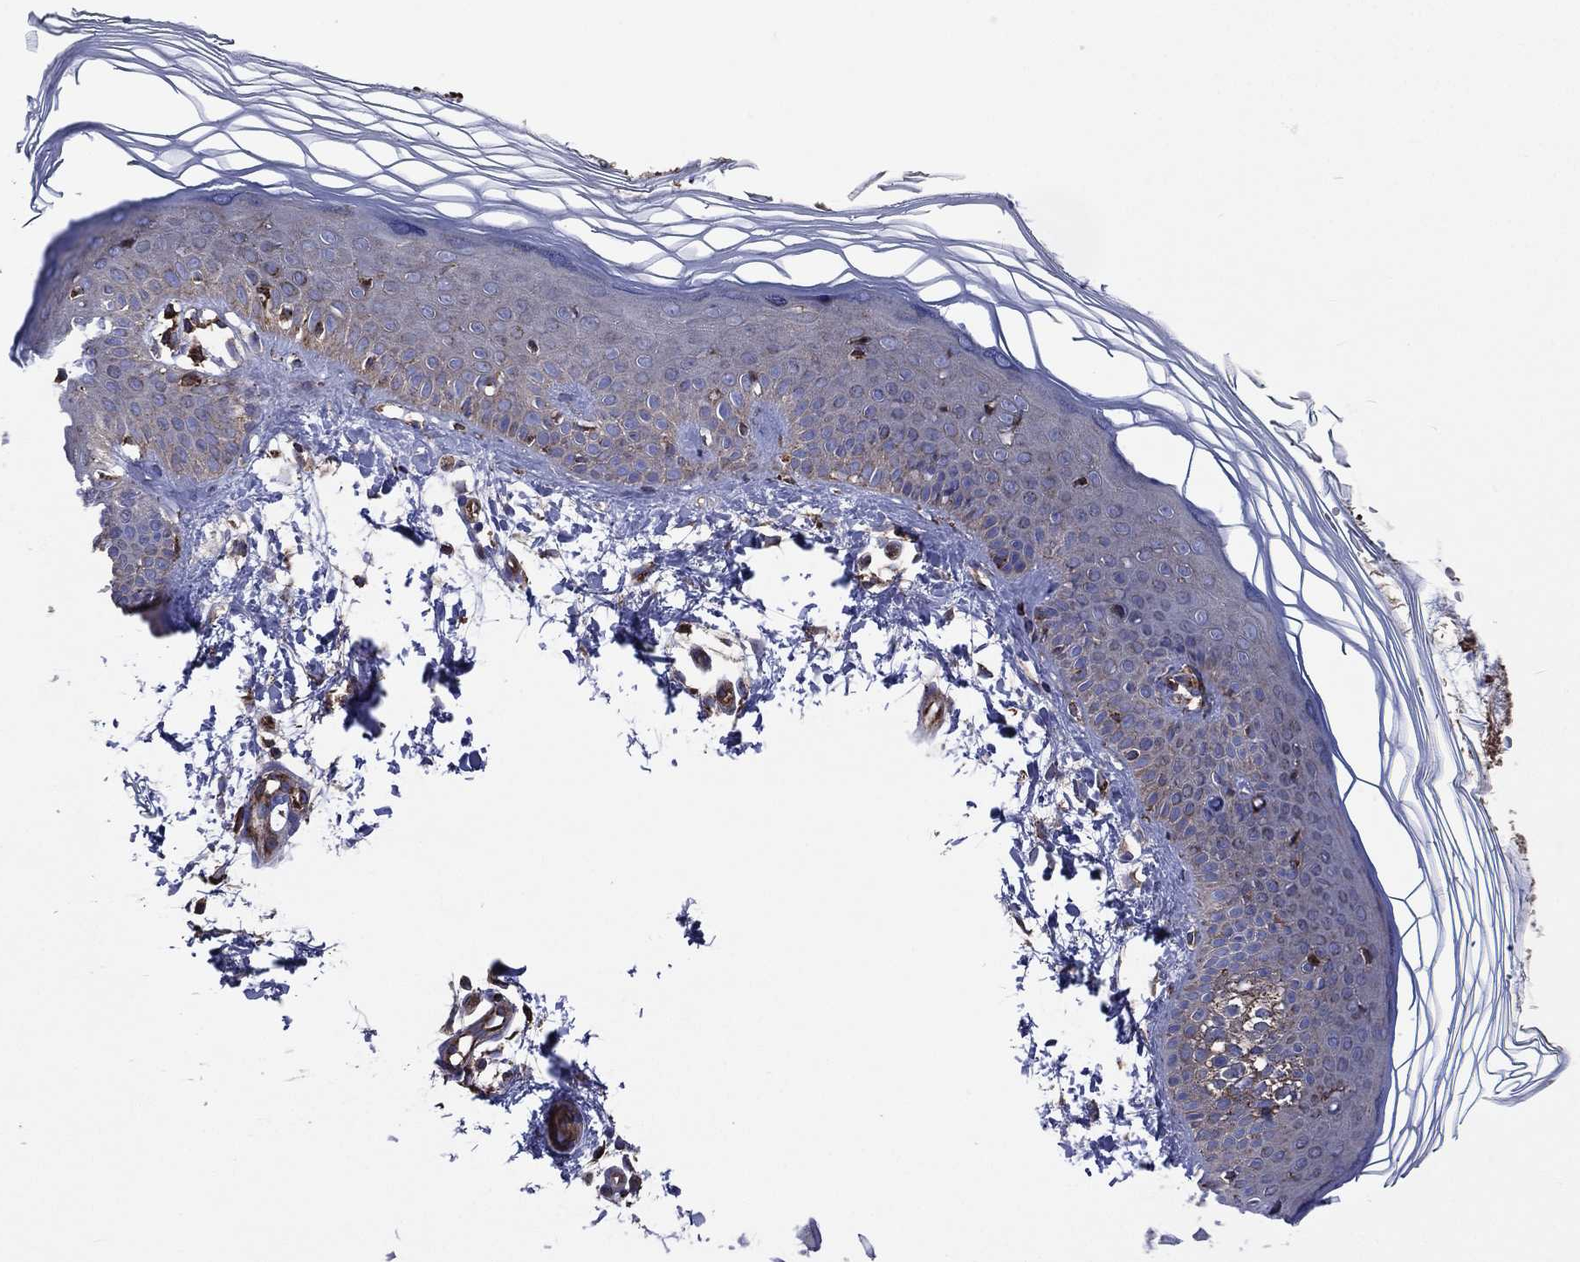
{"staining": {"intensity": "negative", "quantity": "none", "location": "none"}, "tissue": "skin", "cell_type": "Fibroblasts", "image_type": "normal", "snomed": [{"axis": "morphology", "description": "Normal tissue, NOS"}, {"axis": "topography", "description": "Skin"}], "caption": "Immunohistochemistry (IHC) photomicrograph of normal skin: skin stained with DAB exhibits no significant protein positivity in fibroblasts. (Brightfield microscopy of DAB IHC at high magnification).", "gene": "ANKRD37", "patient": {"sex": "female", "age": 62}}